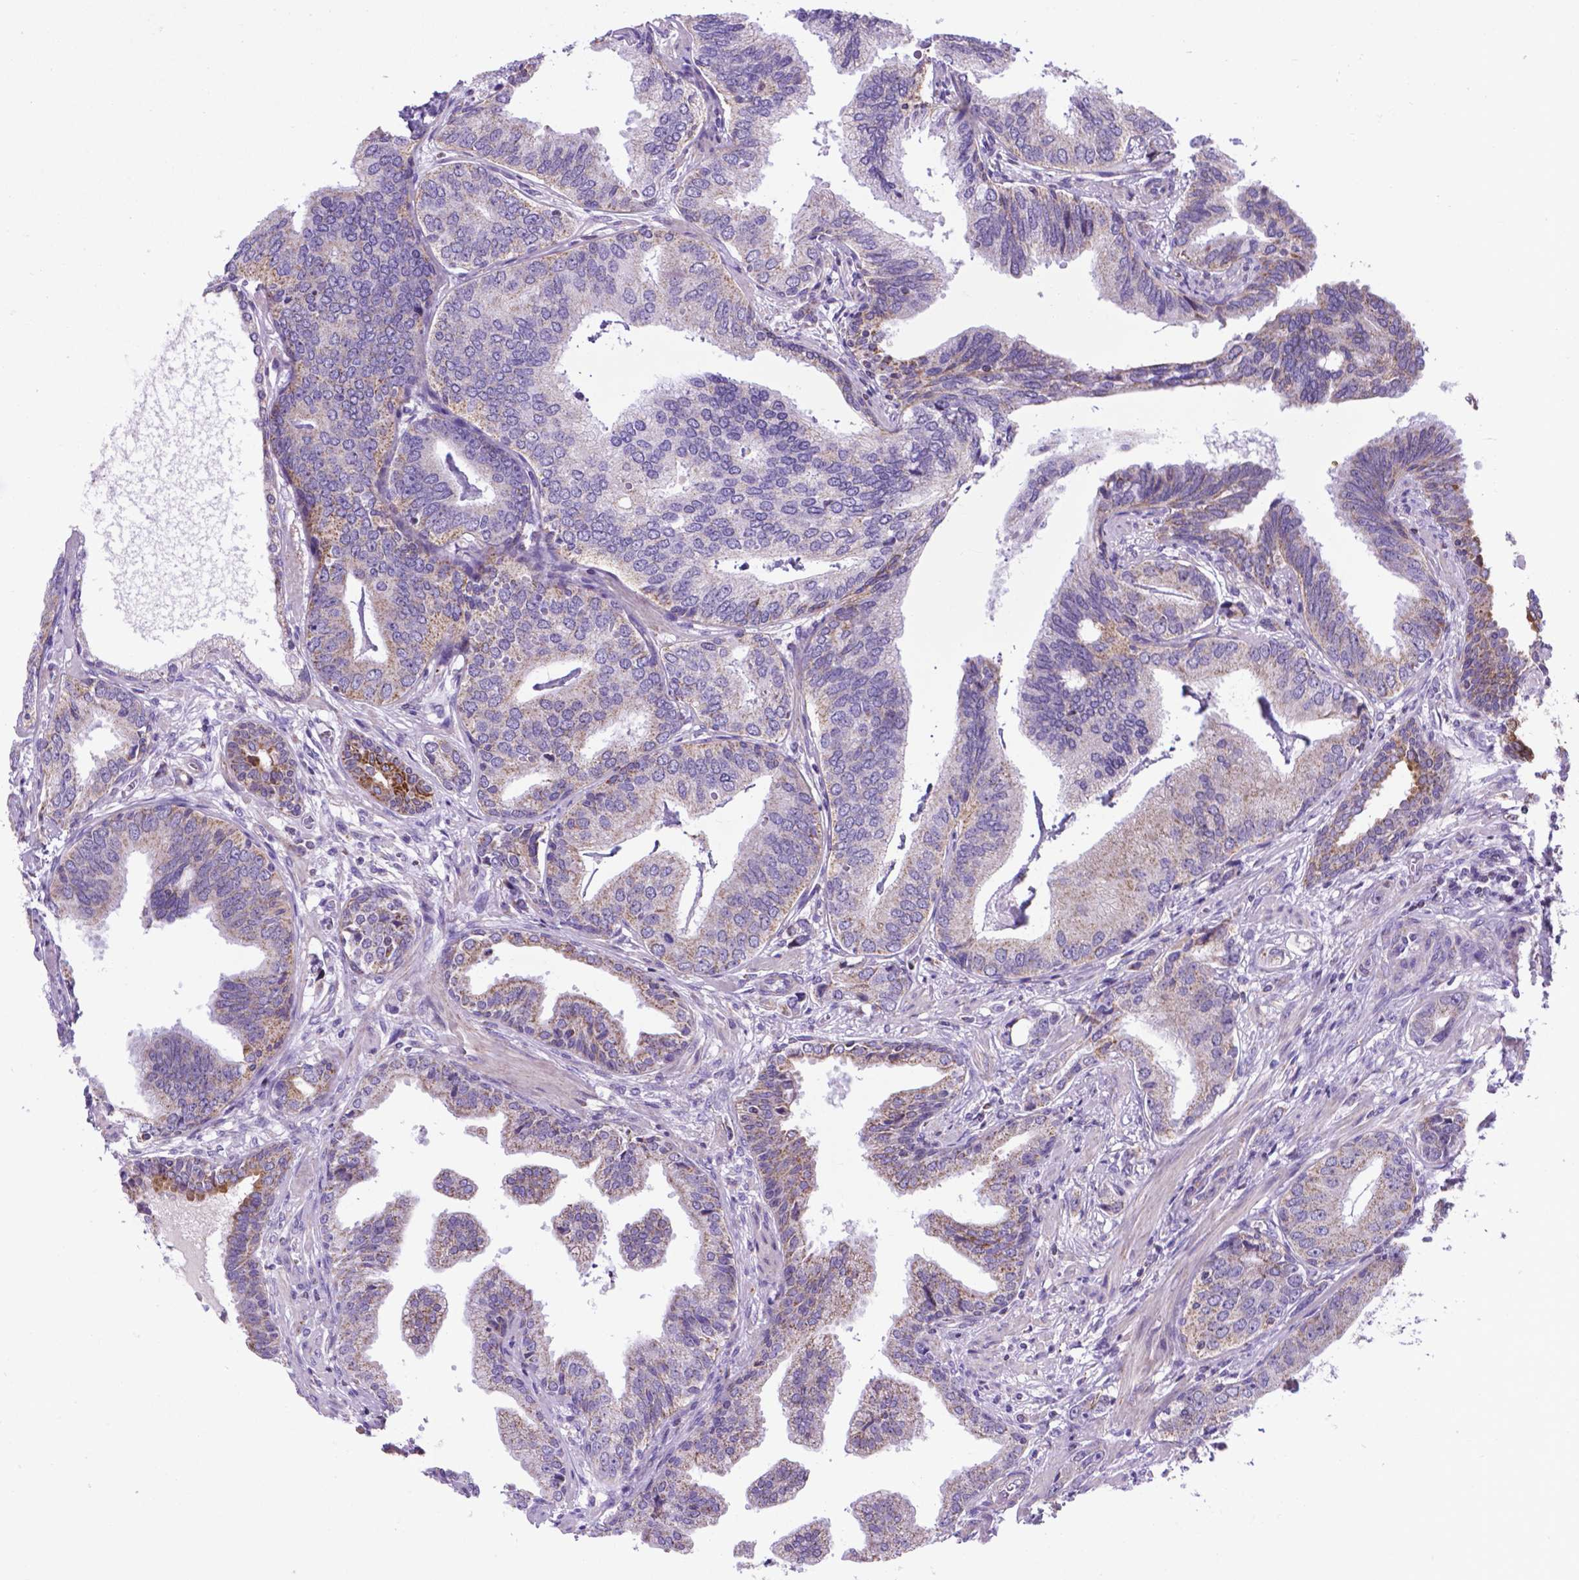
{"staining": {"intensity": "weak", "quantity": "<25%", "location": "cytoplasmic/membranous"}, "tissue": "prostate cancer", "cell_type": "Tumor cells", "image_type": "cancer", "snomed": [{"axis": "morphology", "description": "Adenocarcinoma, NOS"}, {"axis": "topography", "description": "Prostate"}], "caption": "This is a image of IHC staining of adenocarcinoma (prostate), which shows no positivity in tumor cells.", "gene": "POU3F3", "patient": {"sex": "male", "age": 64}}